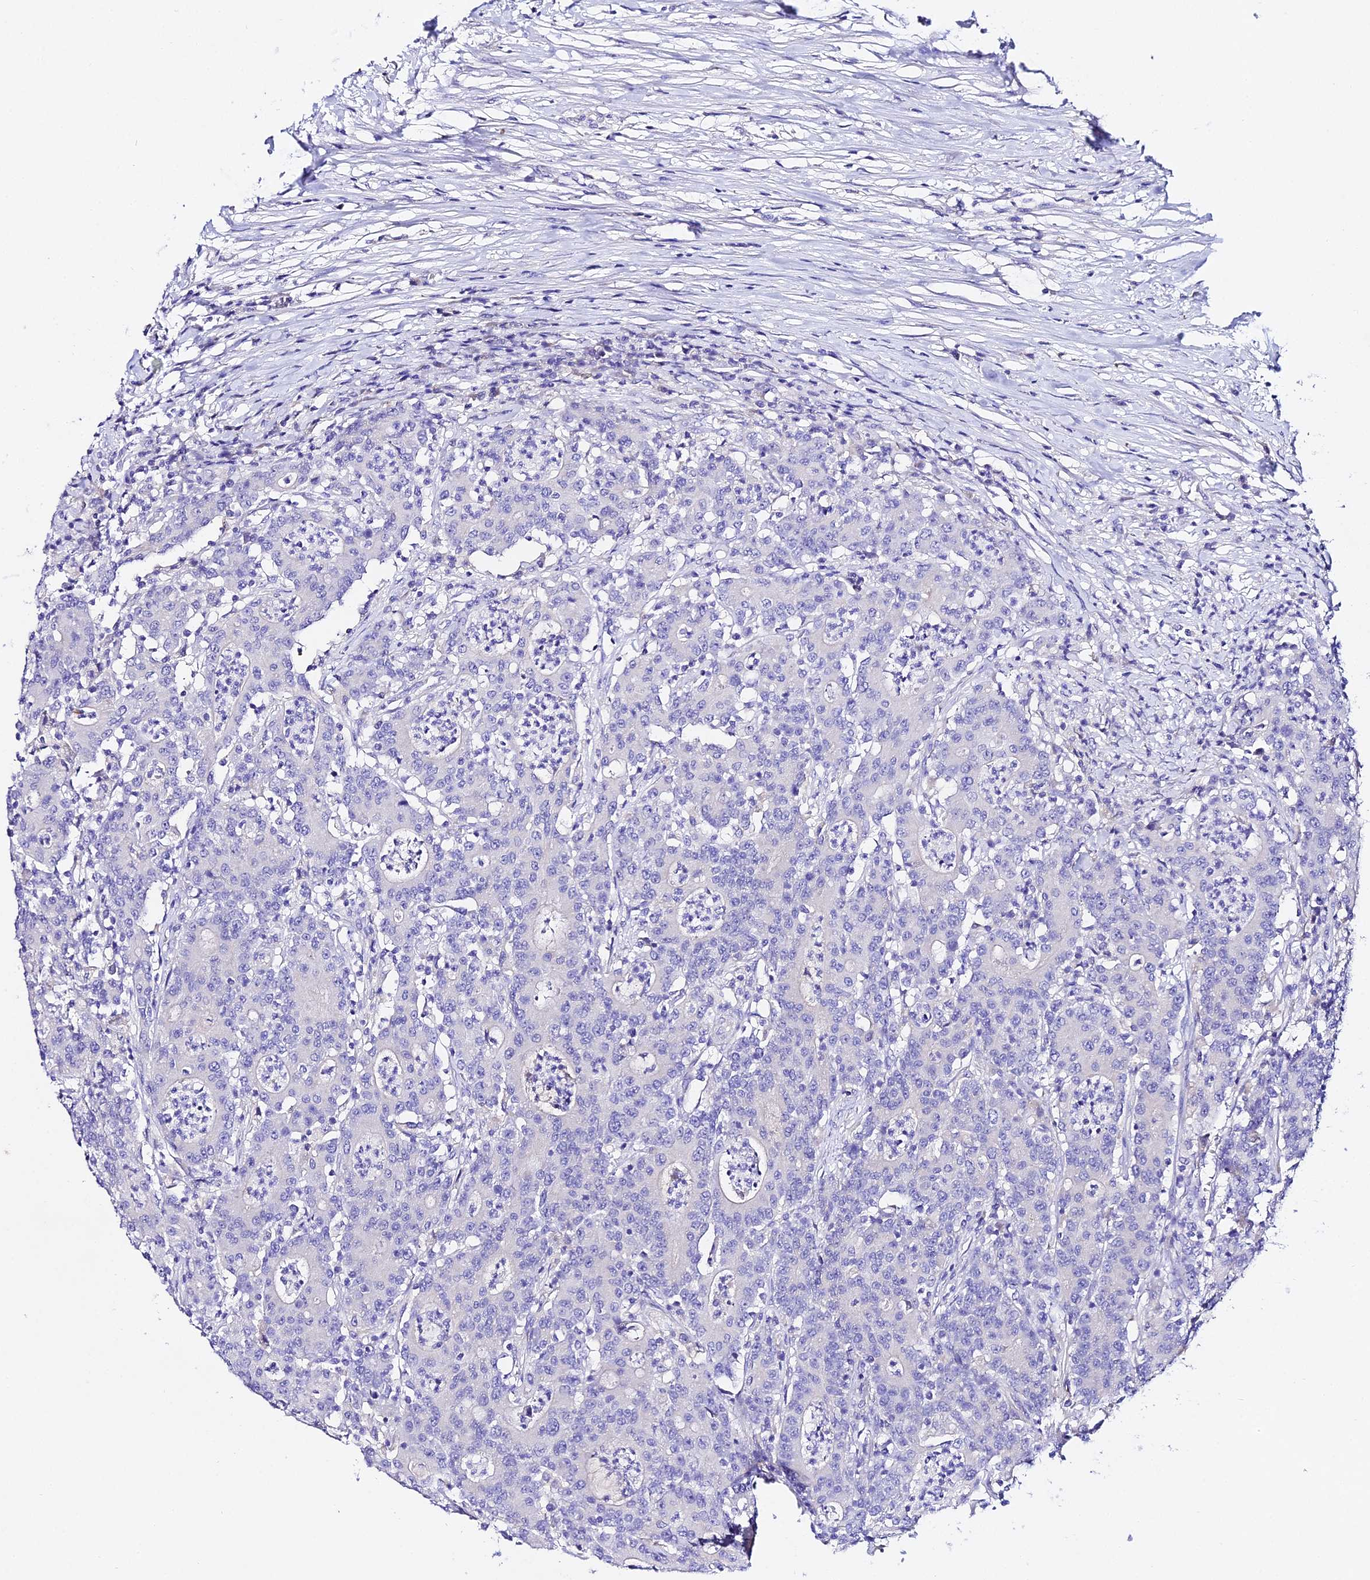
{"staining": {"intensity": "negative", "quantity": "none", "location": "none"}, "tissue": "colorectal cancer", "cell_type": "Tumor cells", "image_type": "cancer", "snomed": [{"axis": "morphology", "description": "Adenocarcinoma, NOS"}, {"axis": "topography", "description": "Colon"}], "caption": "Tumor cells are negative for protein expression in human colorectal adenocarcinoma.", "gene": "TMEM117", "patient": {"sex": "male", "age": 83}}